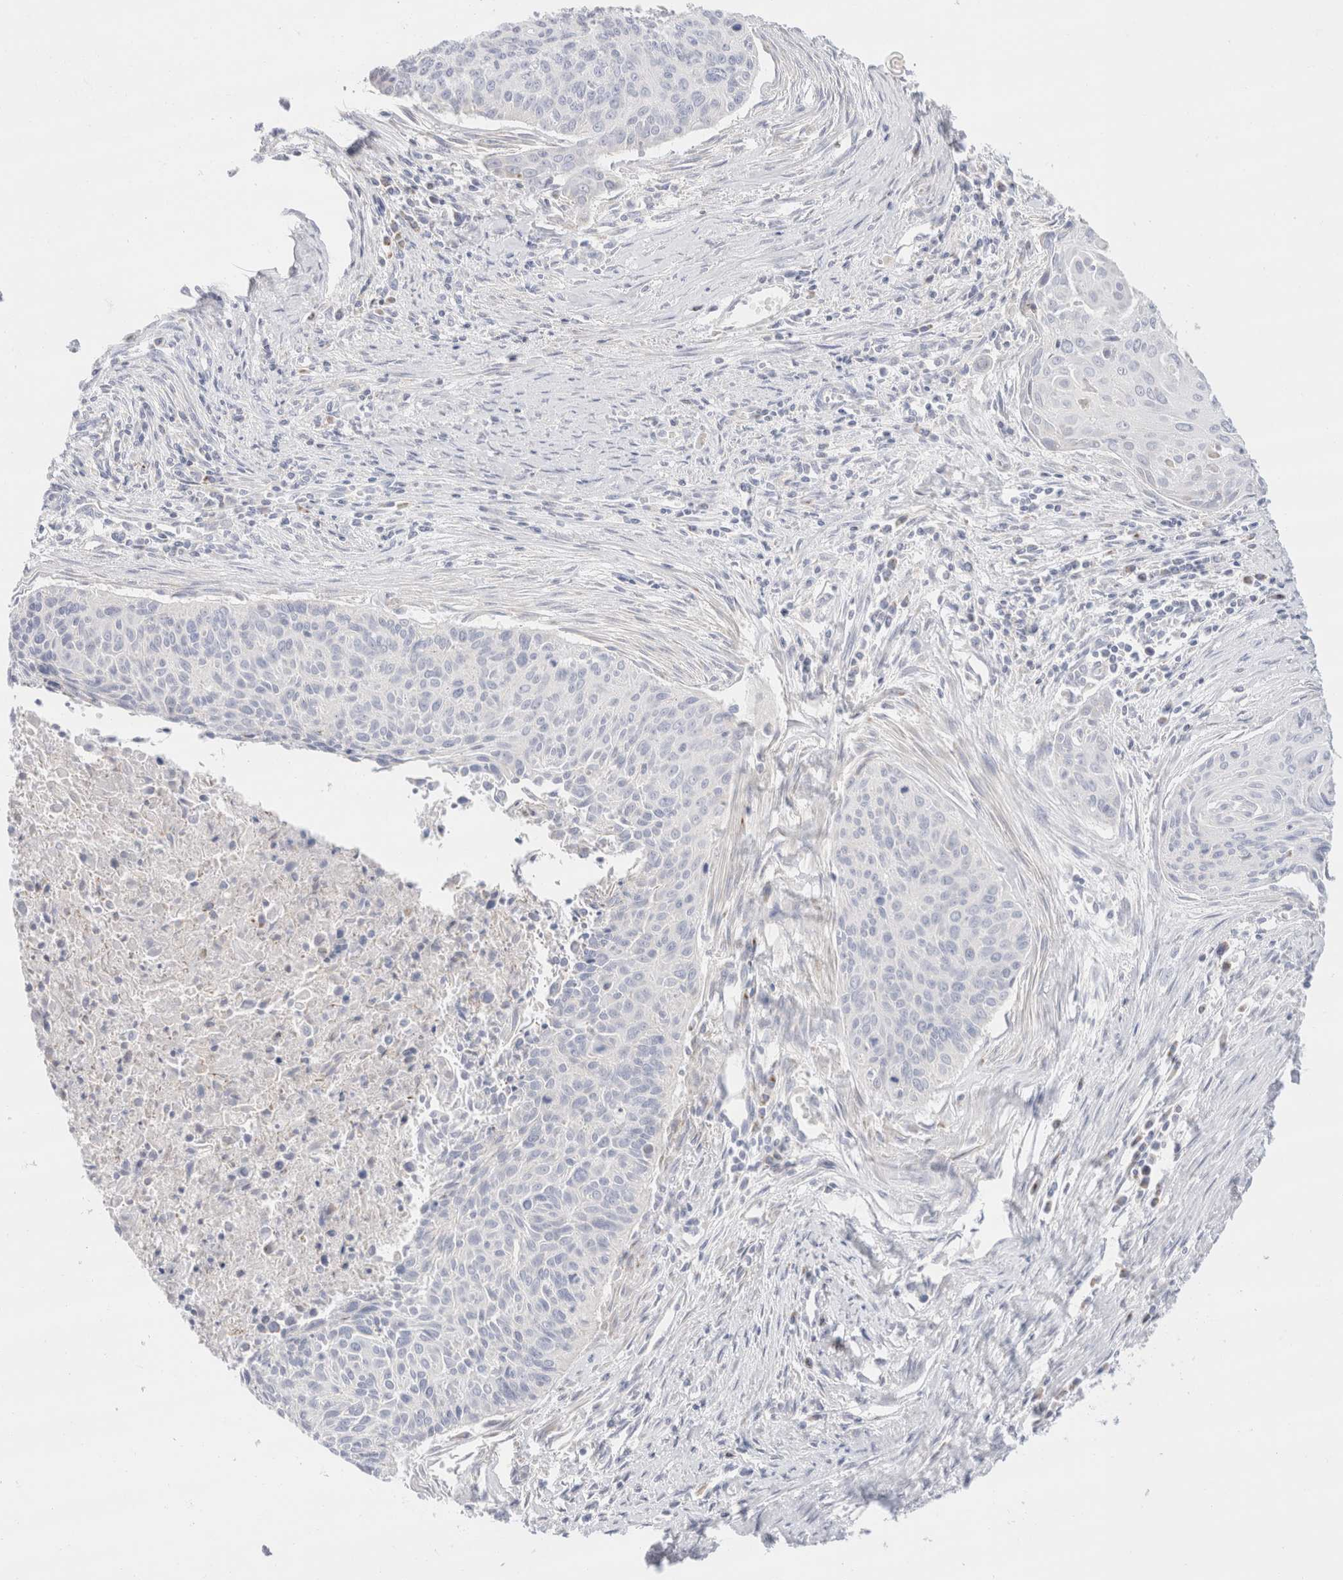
{"staining": {"intensity": "negative", "quantity": "none", "location": "none"}, "tissue": "cervical cancer", "cell_type": "Tumor cells", "image_type": "cancer", "snomed": [{"axis": "morphology", "description": "Squamous cell carcinoma, NOS"}, {"axis": "topography", "description": "Cervix"}], "caption": "DAB immunohistochemical staining of squamous cell carcinoma (cervical) displays no significant positivity in tumor cells.", "gene": "ATP6V1C1", "patient": {"sex": "female", "age": 55}}